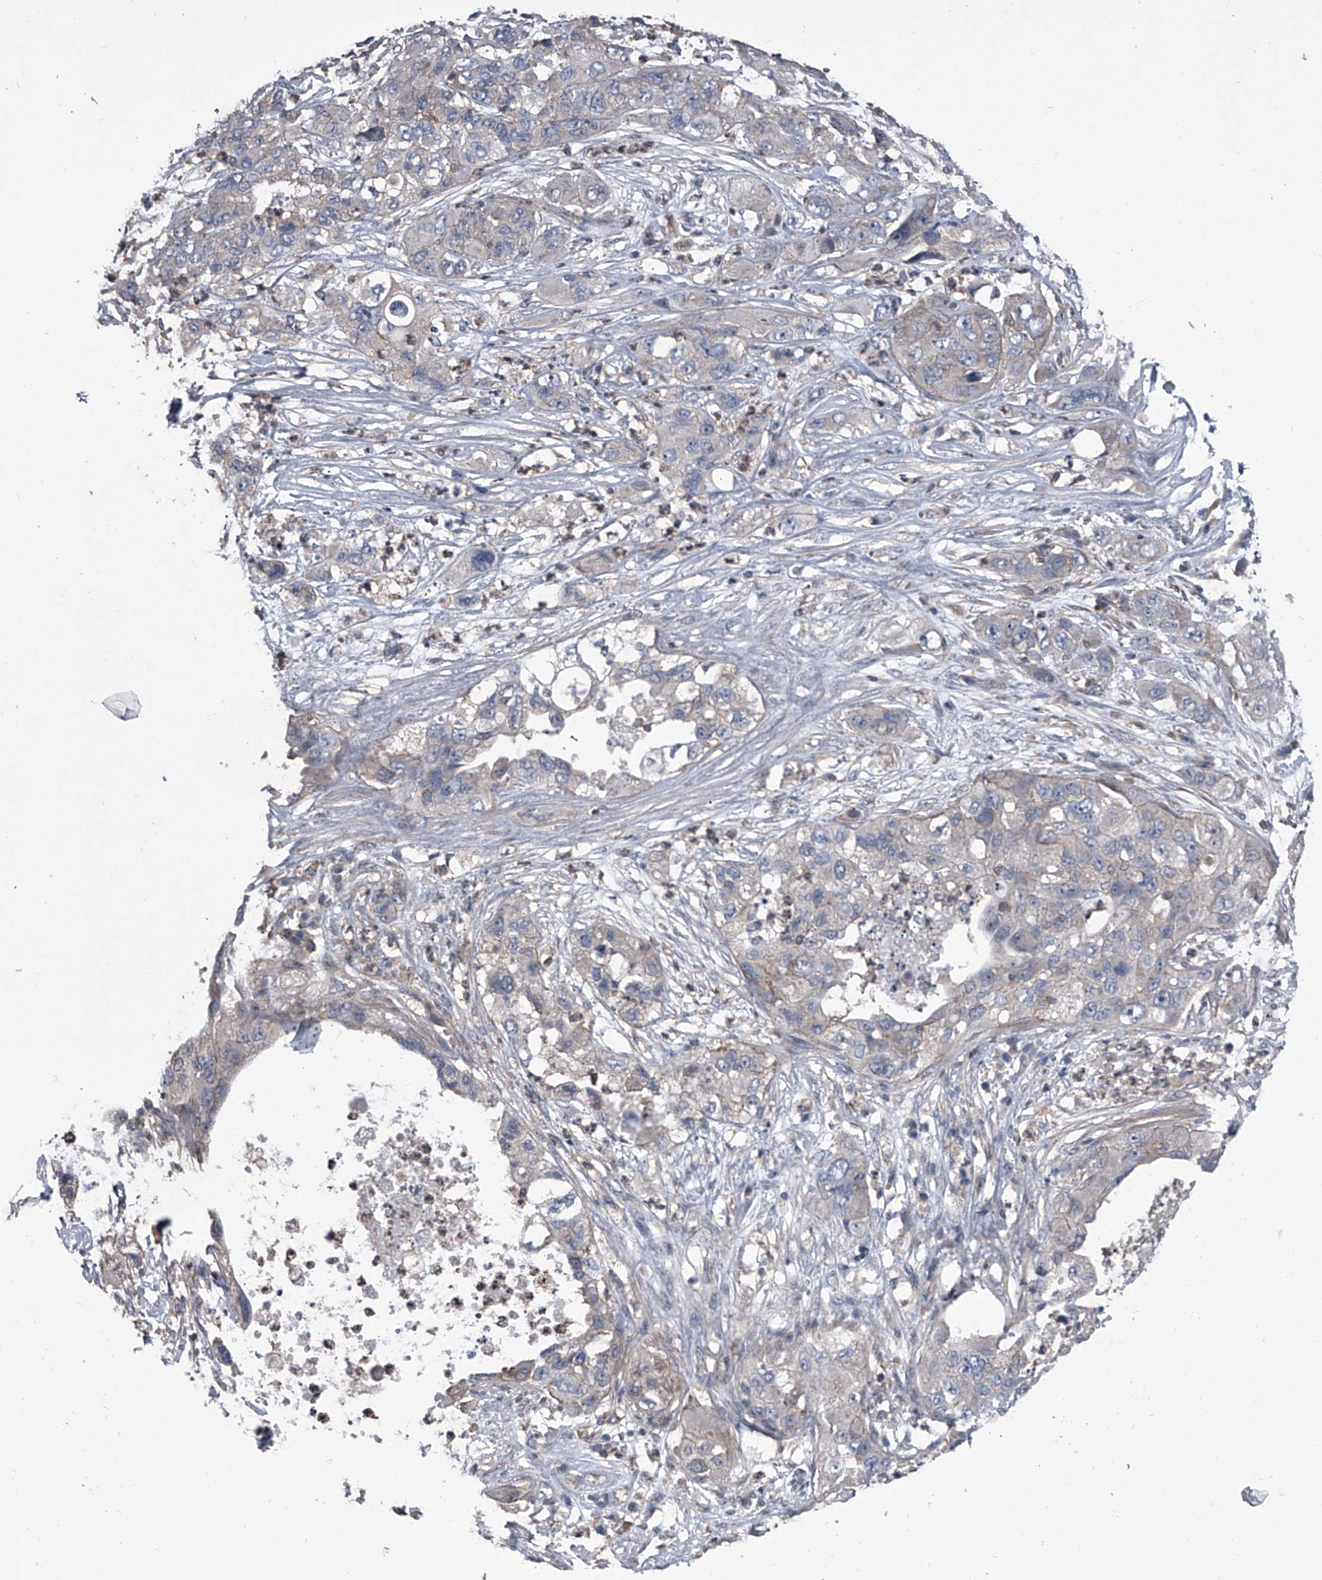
{"staining": {"intensity": "weak", "quantity": "<25%", "location": "cytoplasmic/membranous"}, "tissue": "pancreatic cancer", "cell_type": "Tumor cells", "image_type": "cancer", "snomed": [{"axis": "morphology", "description": "Adenocarcinoma, NOS"}, {"axis": "topography", "description": "Pancreas"}], "caption": "Tumor cells are negative for protein expression in human pancreatic adenocarcinoma. Brightfield microscopy of immunohistochemistry (IHC) stained with DAB (brown) and hematoxylin (blue), captured at high magnification.", "gene": "PIP5K1A", "patient": {"sex": "female", "age": 78}}